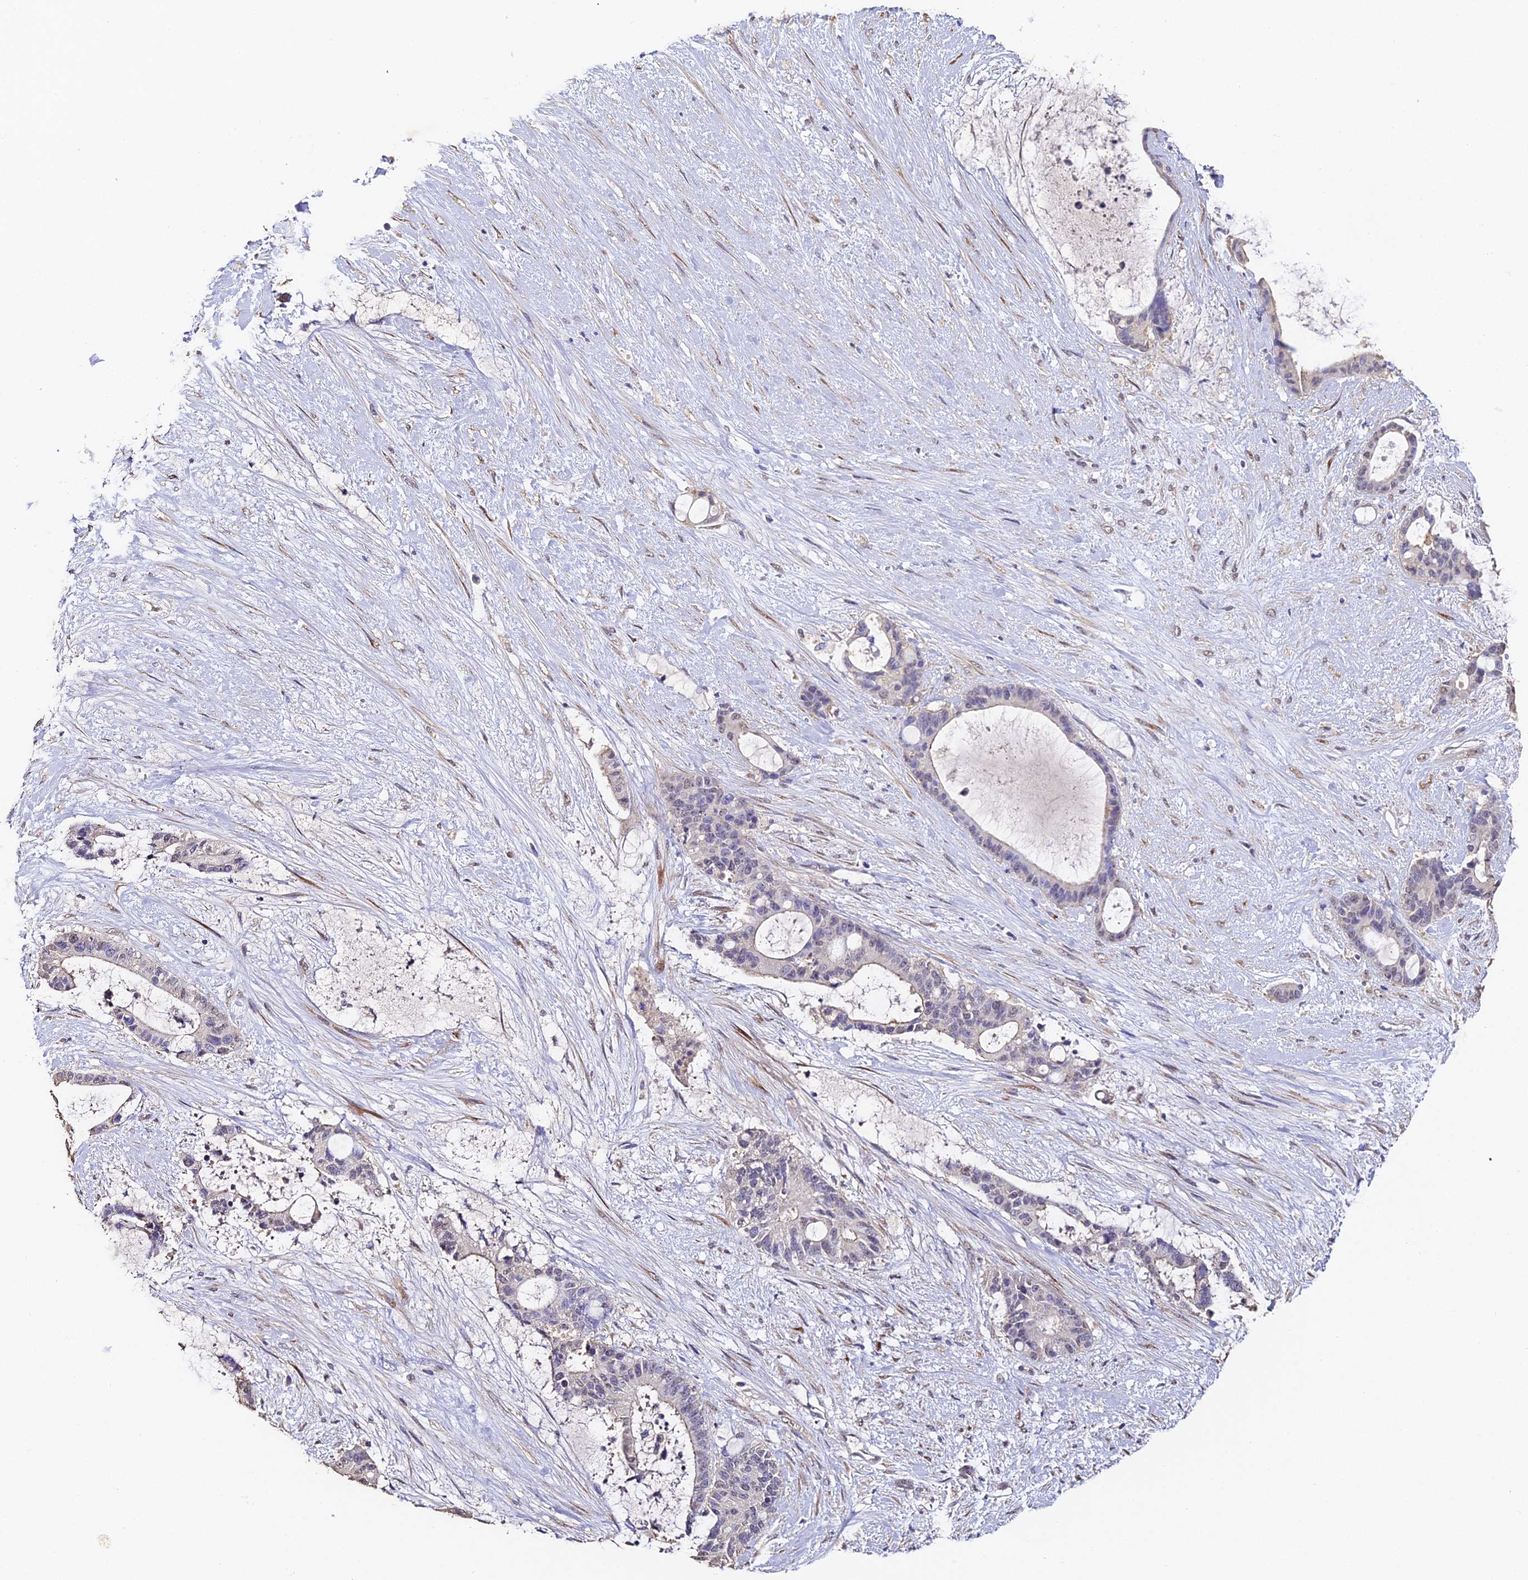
{"staining": {"intensity": "negative", "quantity": "none", "location": "none"}, "tissue": "liver cancer", "cell_type": "Tumor cells", "image_type": "cancer", "snomed": [{"axis": "morphology", "description": "Normal tissue, NOS"}, {"axis": "morphology", "description": "Cholangiocarcinoma"}, {"axis": "topography", "description": "Liver"}, {"axis": "topography", "description": "Peripheral nerve tissue"}], "caption": "Micrograph shows no protein staining in tumor cells of liver cancer tissue.", "gene": "SLC11A1", "patient": {"sex": "female", "age": 73}}